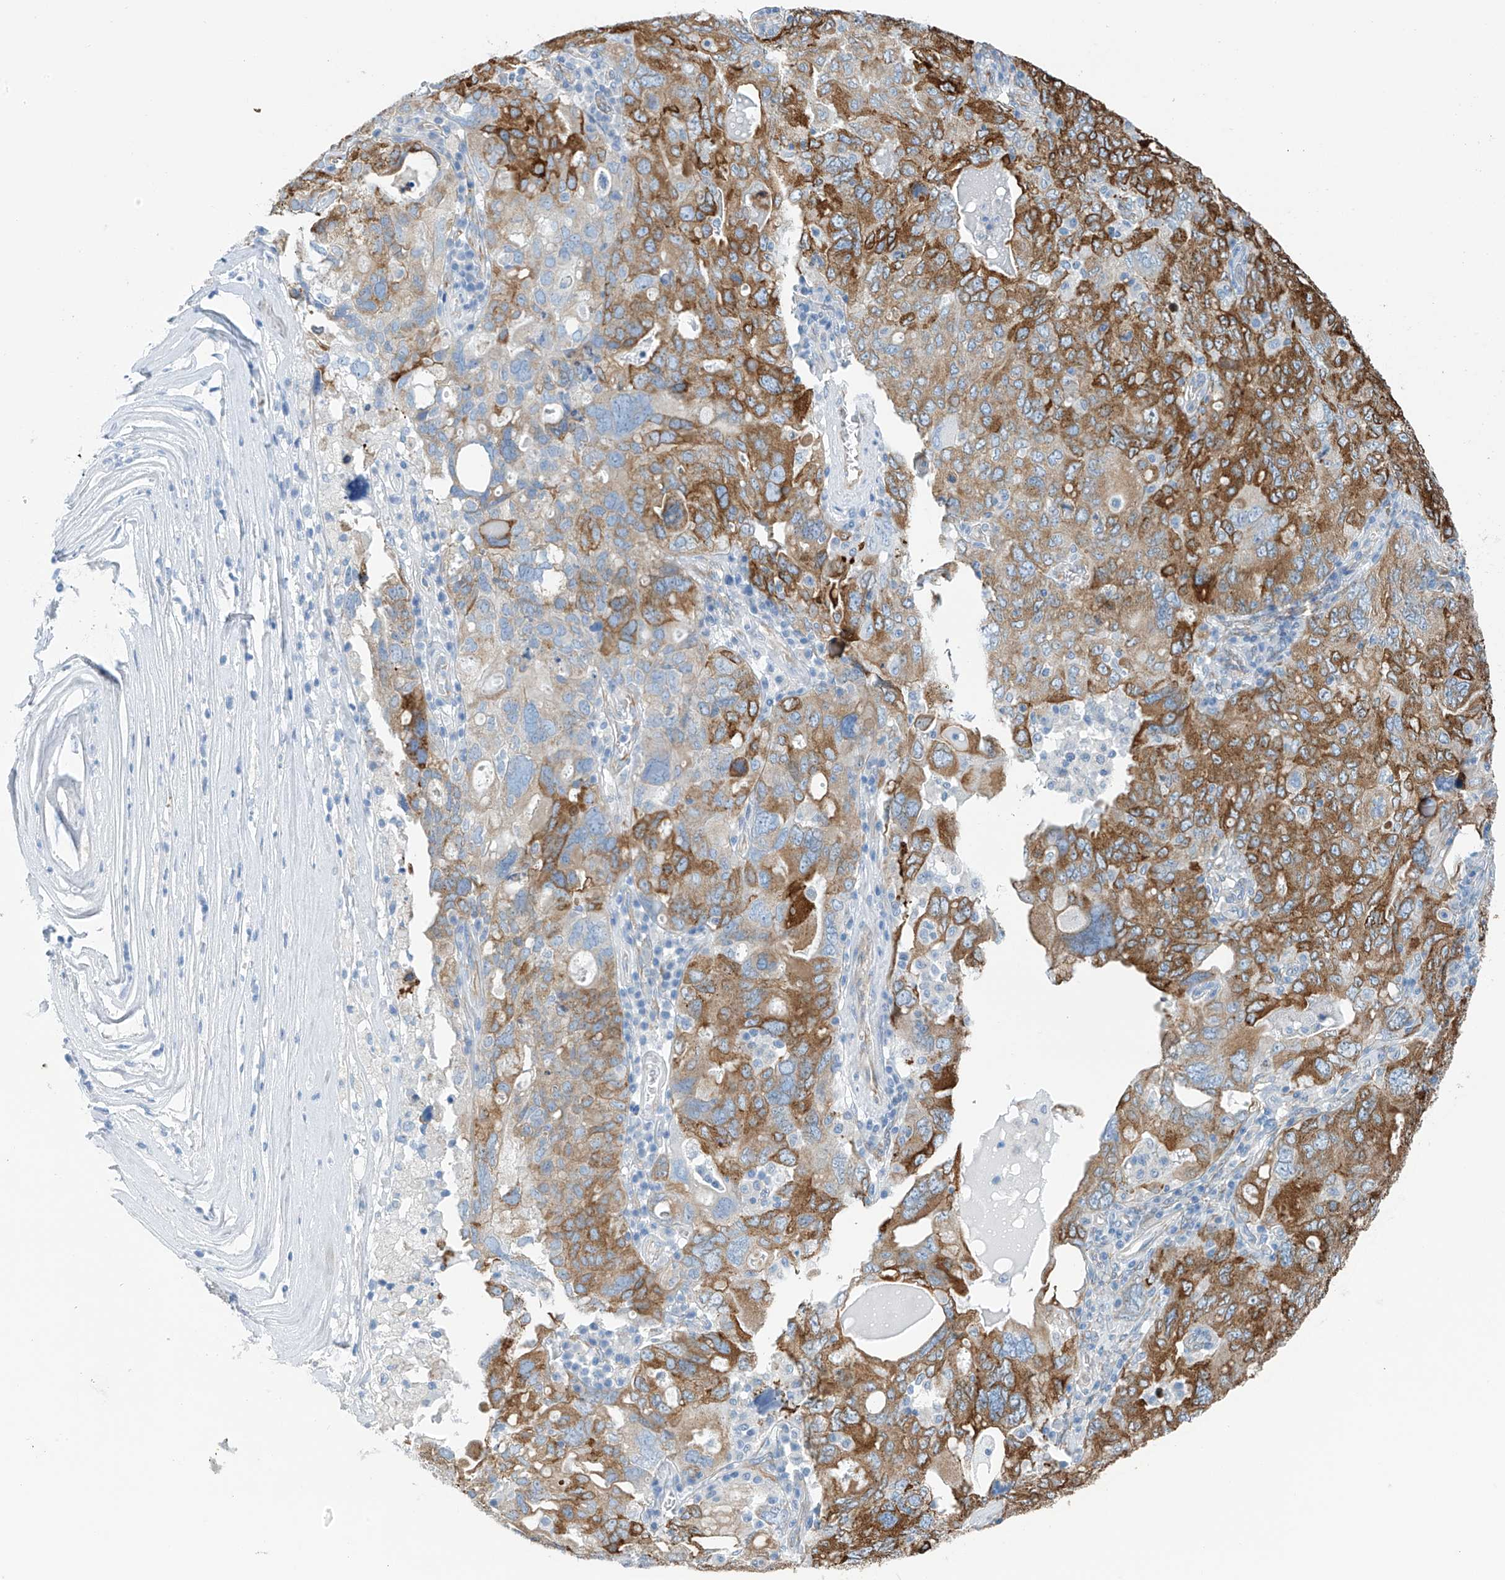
{"staining": {"intensity": "moderate", "quantity": ">75%", "location": "cytoplasmic/membranous"}, "tissue": "ovarian cancer", "cell_type": "Tumor cells", "image_type": "cancer", "snomed": [{"axis": "morphology", "description": "Carcinoma, endometroid"}, {"axis": "topography", "description": "Ovary"}], "caption": "Immunohistochemistry (IHC) (DAB) staining of human ovarian cancer (endometroid carcinoma) reveals moderate cytoplasmic/membranous protein positivity in about >75% of tumor cells. The staining was performed using DAB (3,3'-diaminobenzidine) to visualize the protein expression in brown, while the nuclei were stained in blue with hematoxylin (Magnification: 20x).", "gene": "RCN2", "patient": {"sex": "female", "age": 62}}